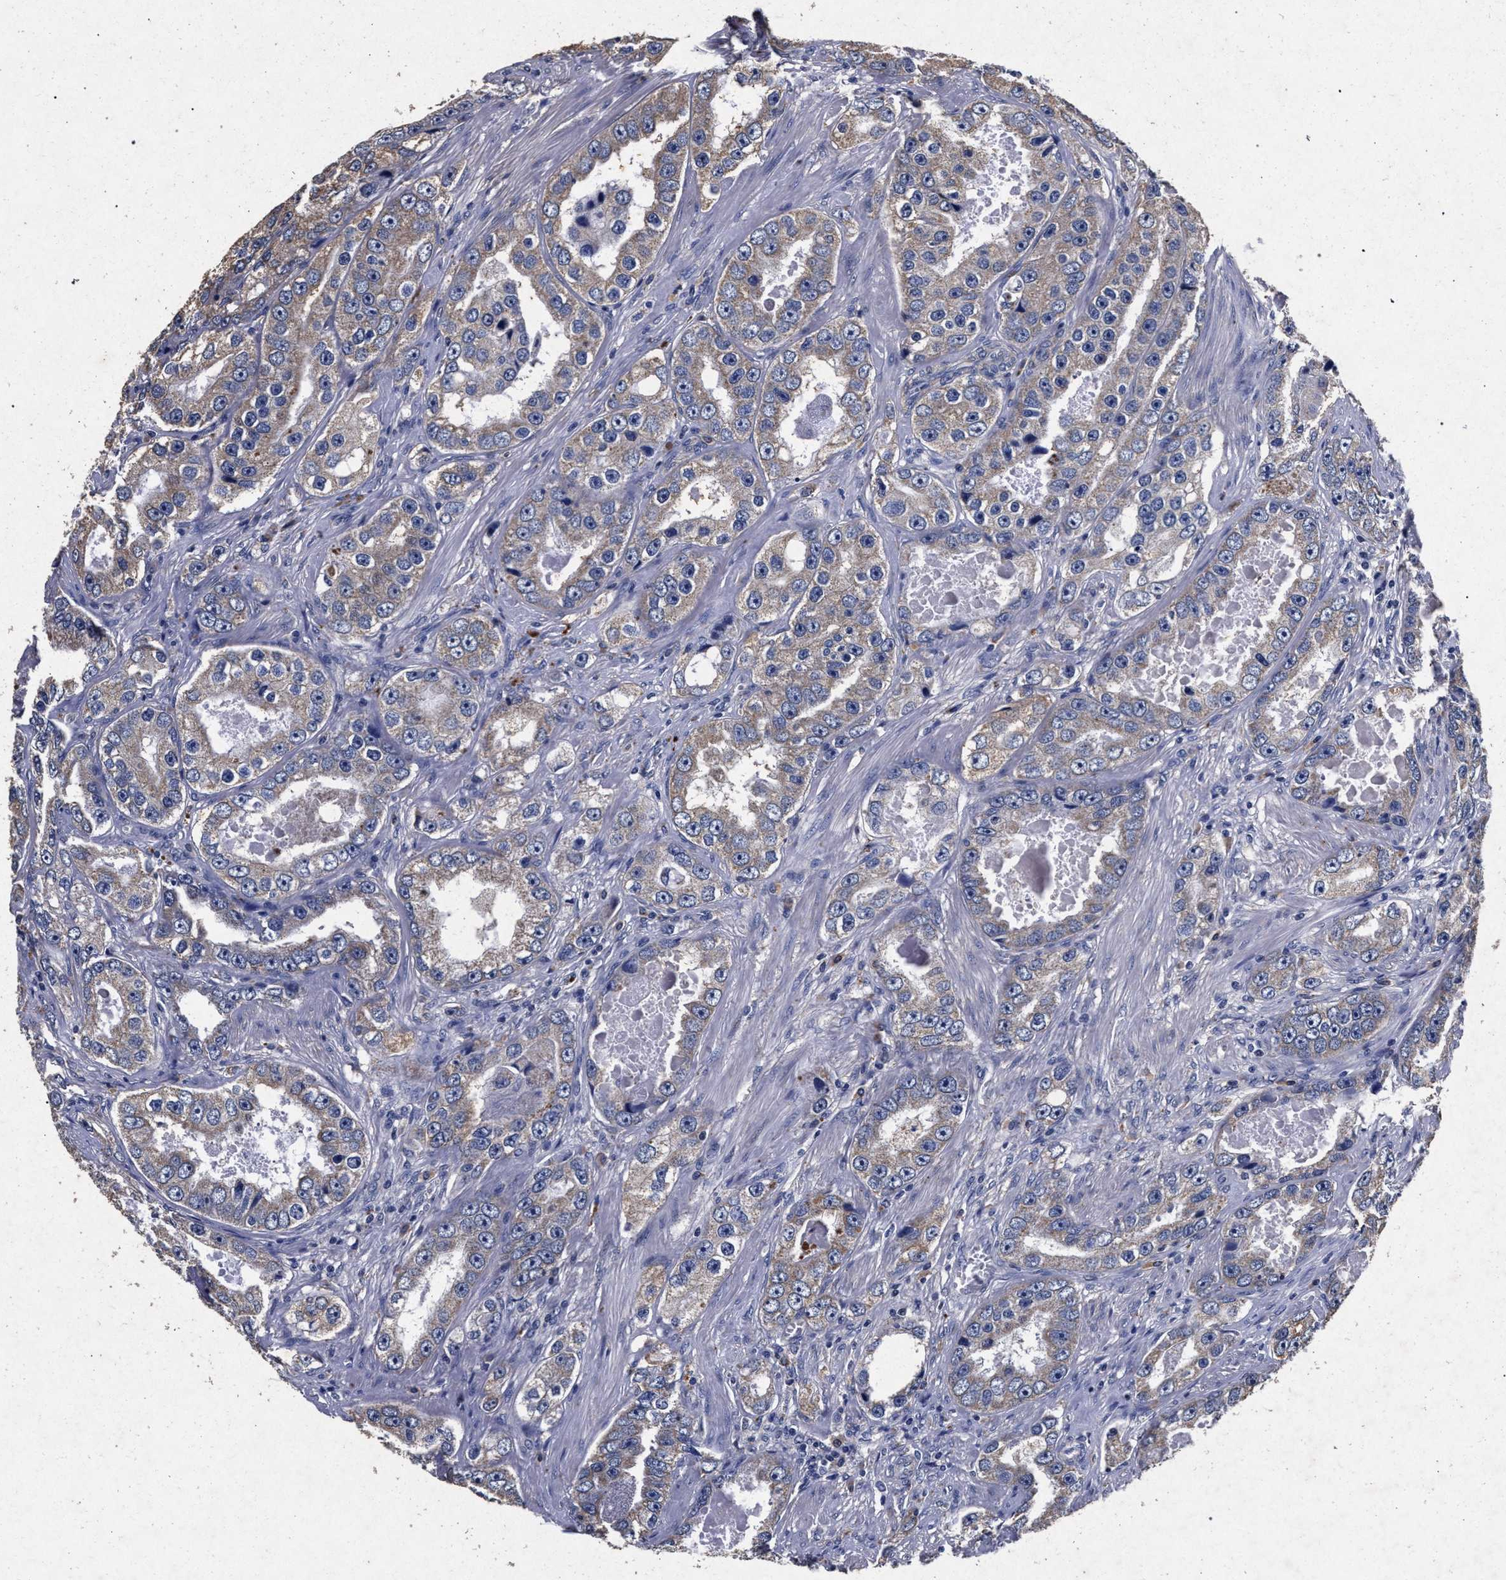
{"staining": {"intensity": "weak", "quantity": "25%-75%", "location": "cytoplasmic/membranous"}, "tissue": "prostate cancer", "cell_type": "Tumor cells", "image_type": "cancer", "snomed": [{"axis": "morphology", "description": "Adenocarcinoma, High grade"}, {"axis": "topography", "description": "Prostate"}], "caption": "Immunohistochemical staining of human adenocarcinoma (high-grade) (prostate) reveals low levels of weak cytoplasmic/membranous staining in about 25%-75% of tumor cells.", "gene": "ATP1A2", "patient": {"sex": "male", "age": 63}}